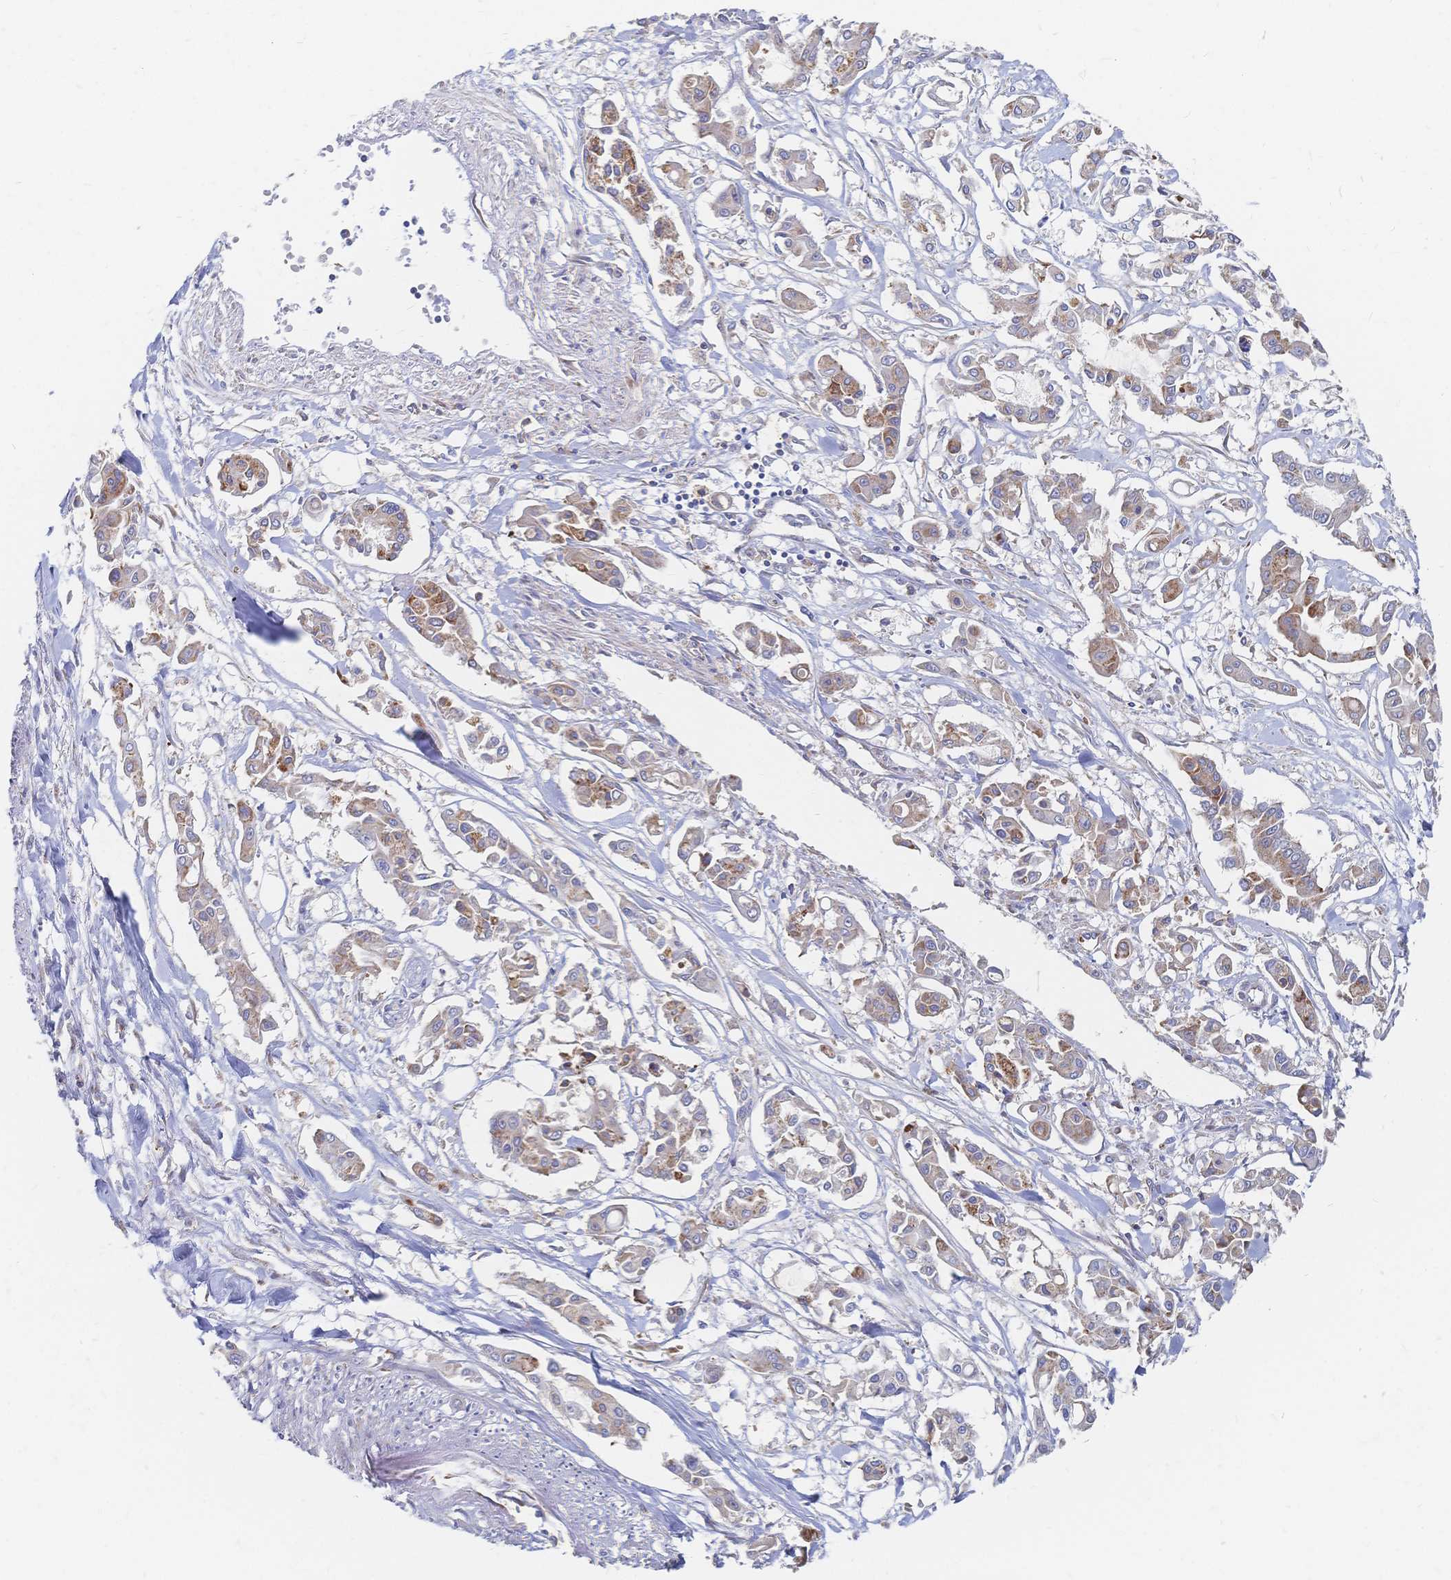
{"staining": {"intensity": "weak", "quantity": ">75%", "location": "cytoplasmic/membranous"}, "tissue": "pancreatic cancer", "cell_type": "Tumor cells", "image_type": "cancer", "snomed": [{"axis": "morphology", "description": "Adenocarcinoma, NOS"}, {"axis": "topography", "description": "Pancreas"}], "caption": "Pancreatic cancer tissue shows weak cytoplasmic/membranous staining in about >75% of tumor cells", "gene": "SORBS1", "patient": {"sex": "male", "age": 61}}